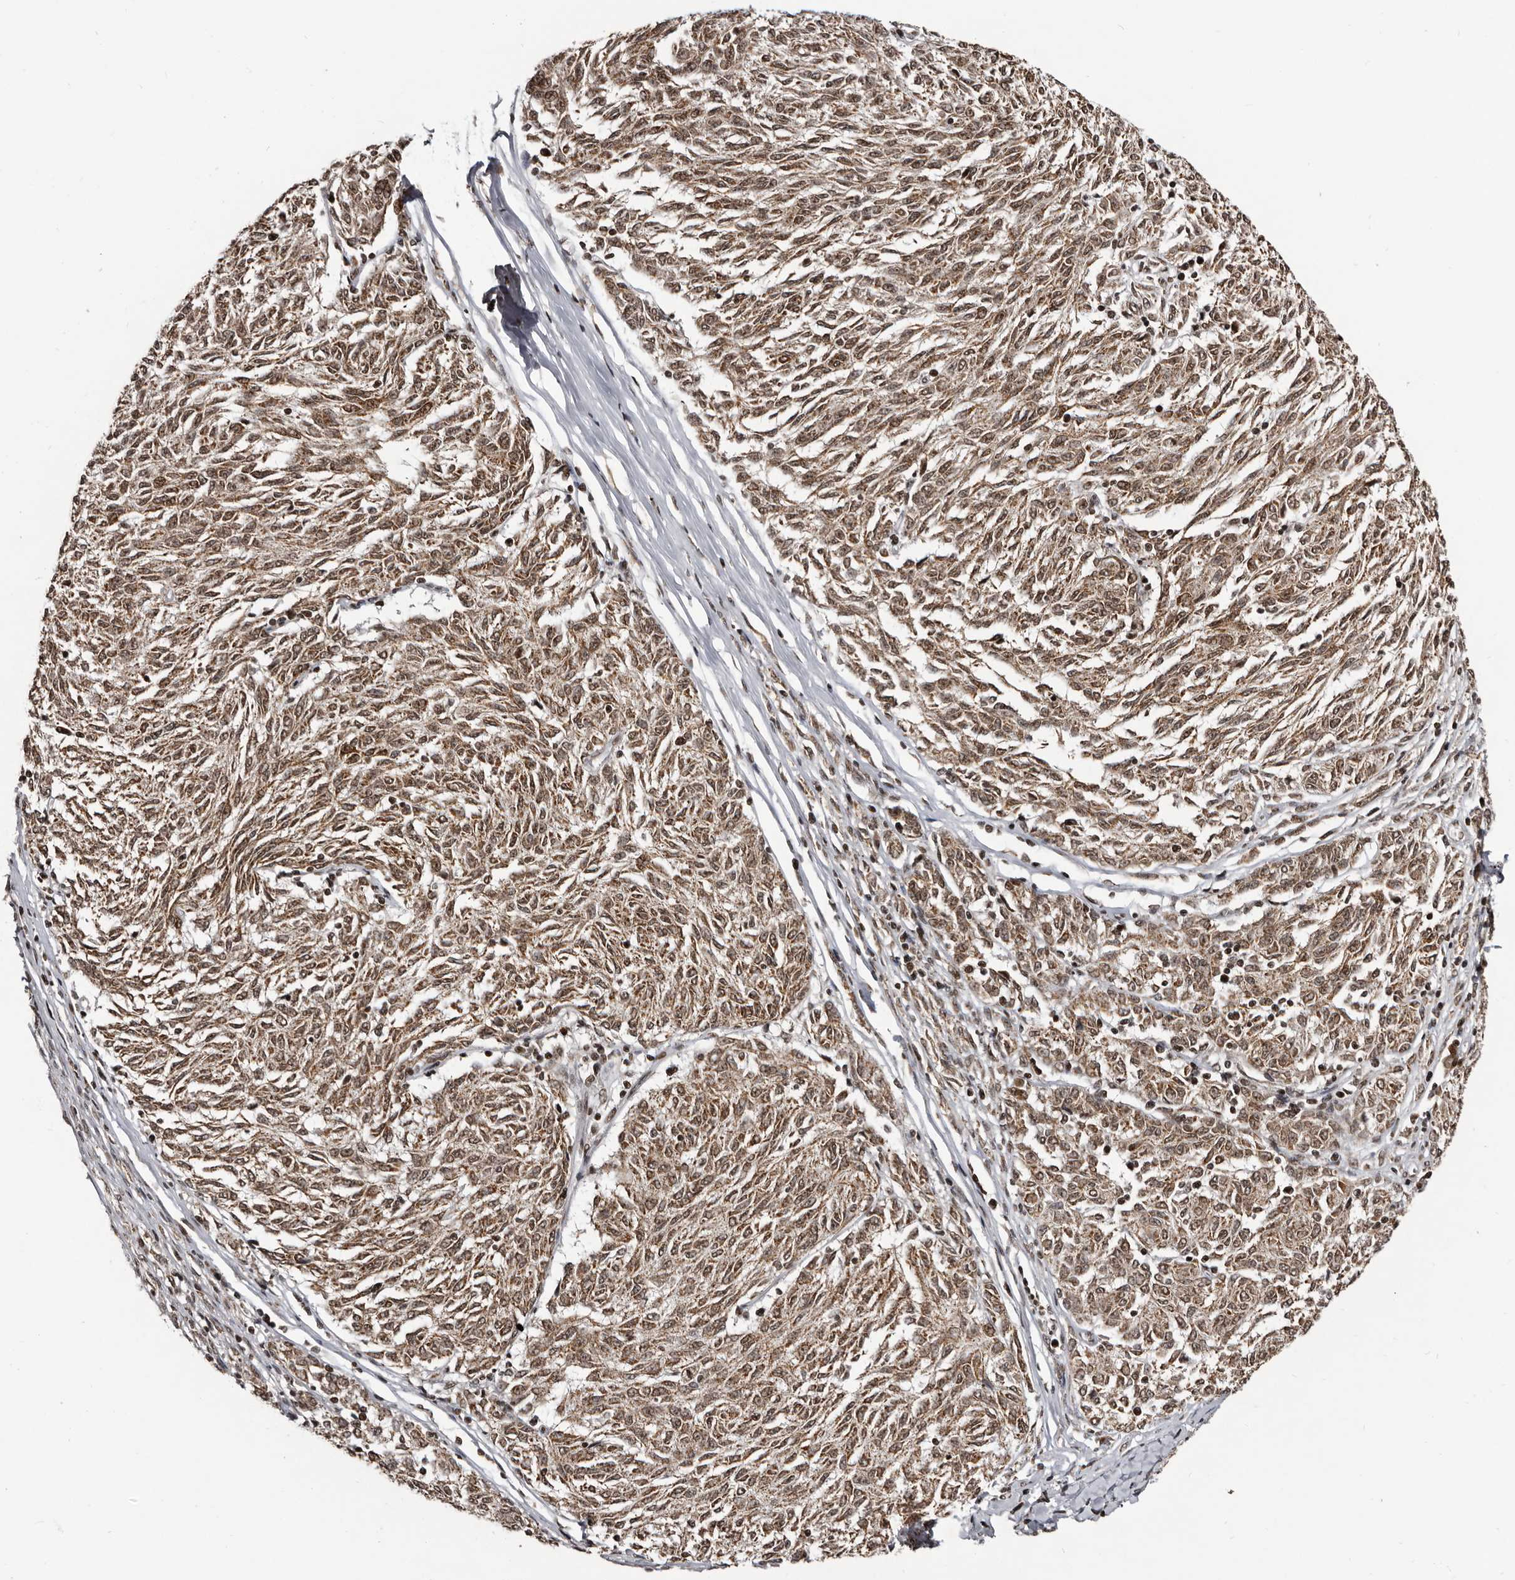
{"staining": {"intensity": "moderate", "quantity": ">75%", "location": "cytoplasmic/membranous,nuclear"}, "tissue": "melanoma", "cell_type": "Tumor cells", "image_type": "cancer", "snomed": [{"axis": "morphology", "description": "Malignant melanoma, NOS"}, {"axis": "topography", "description": "Skin"}], "caption": "Human melanoma stained with a protein marker reveals moderate staining in tumor cells.", "gene": "THUMPD1", "patient": {"sex": "female", "age": 72}}